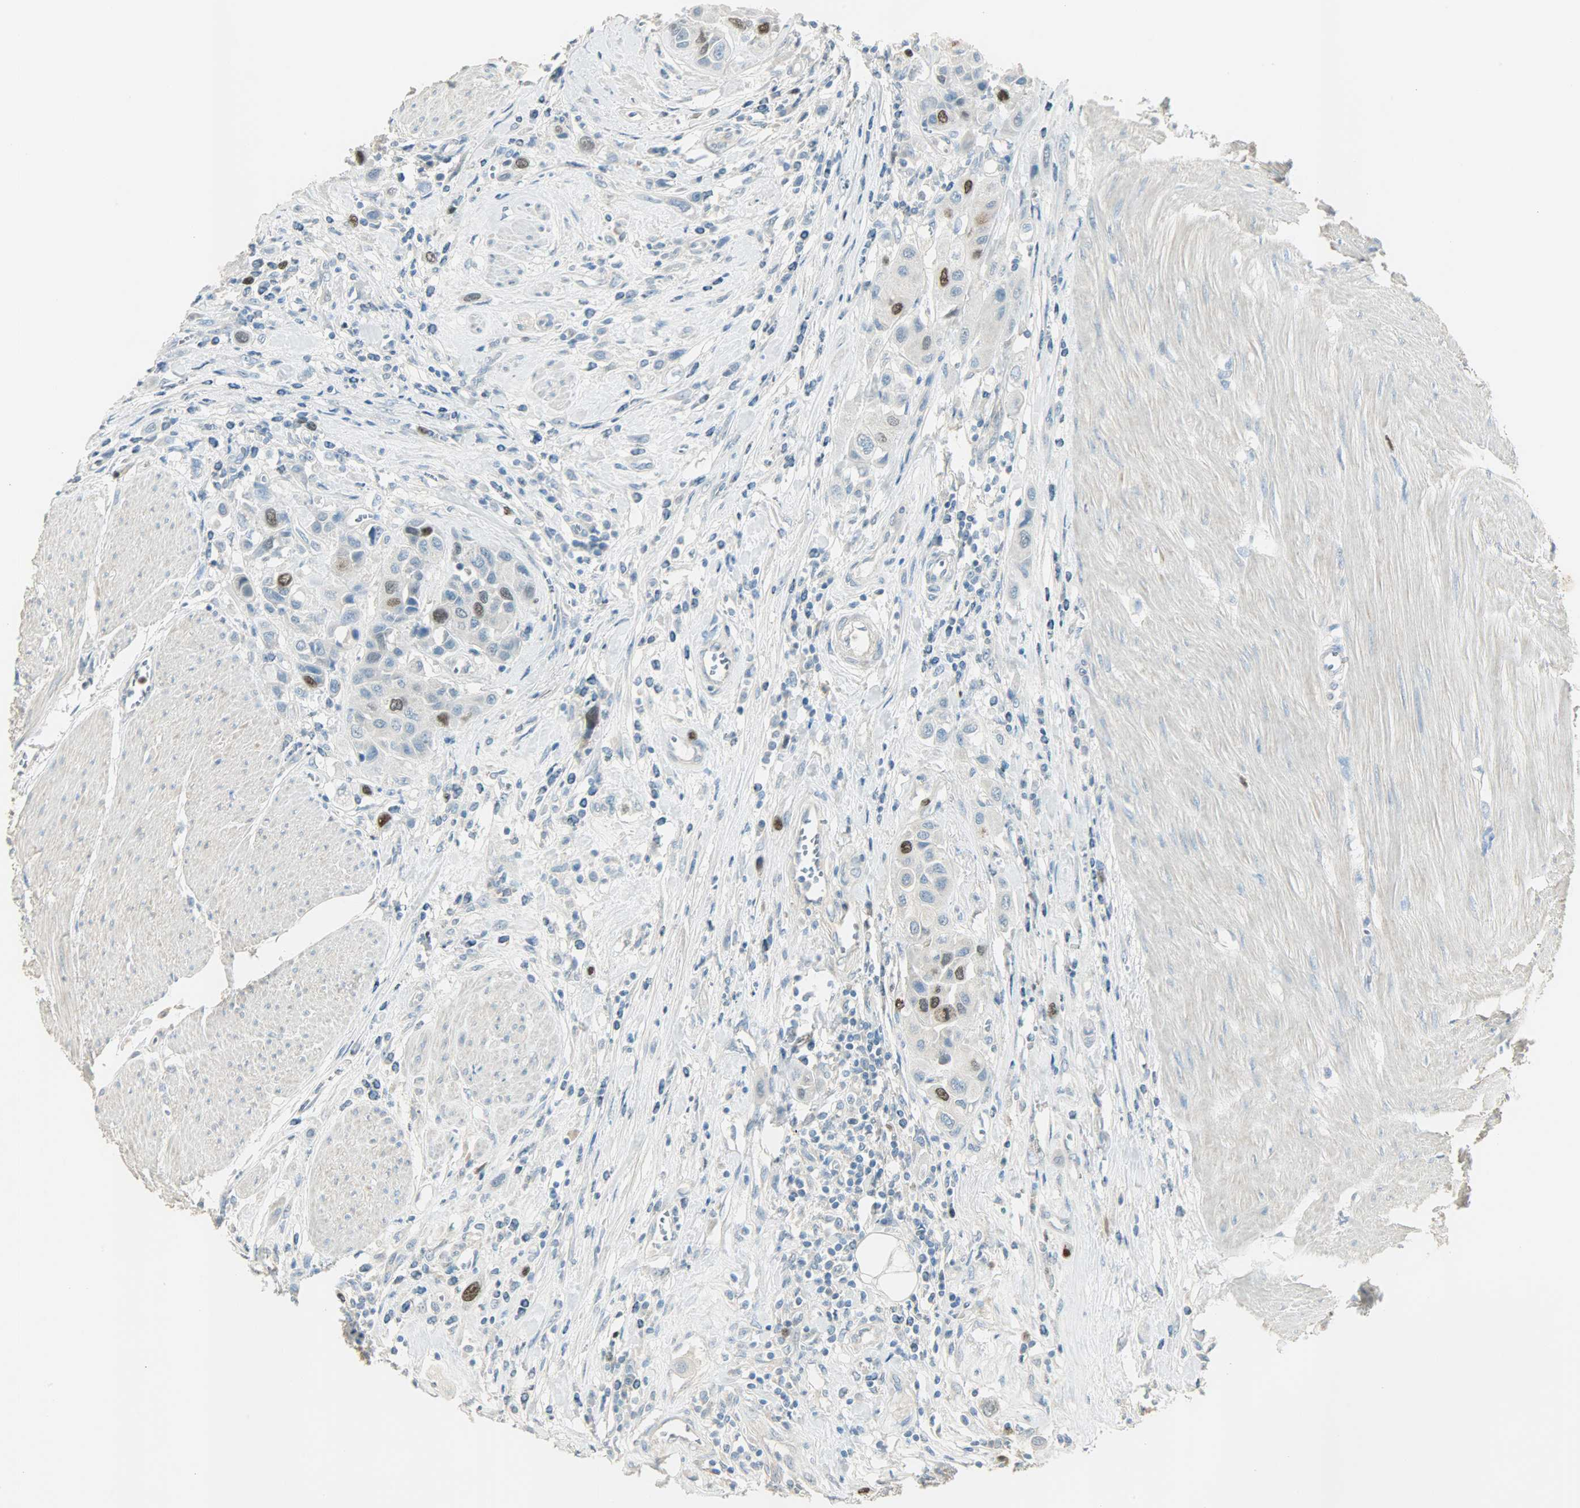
{"staining": {"intensity": "strong", "quantity": "<25%", "location": "nuclear"}, "tissue": "urothelial cancer", "cell_type": "Tumor cells", "image_type": "cancer", "snomed": [{"axis": "morphology", "description": "Urothelial carcinoma, High grade"}, {"axis": "topography", "description": "Urinary bladder"}], "caption": "The histopathology image exhibits staining of urothelial carcinoma (high-grade), revealing strong nuclear protein staining (brown color) within tumor cells.", "gene": "TPX2", "patient": {"sex": "male", "age": 50}}